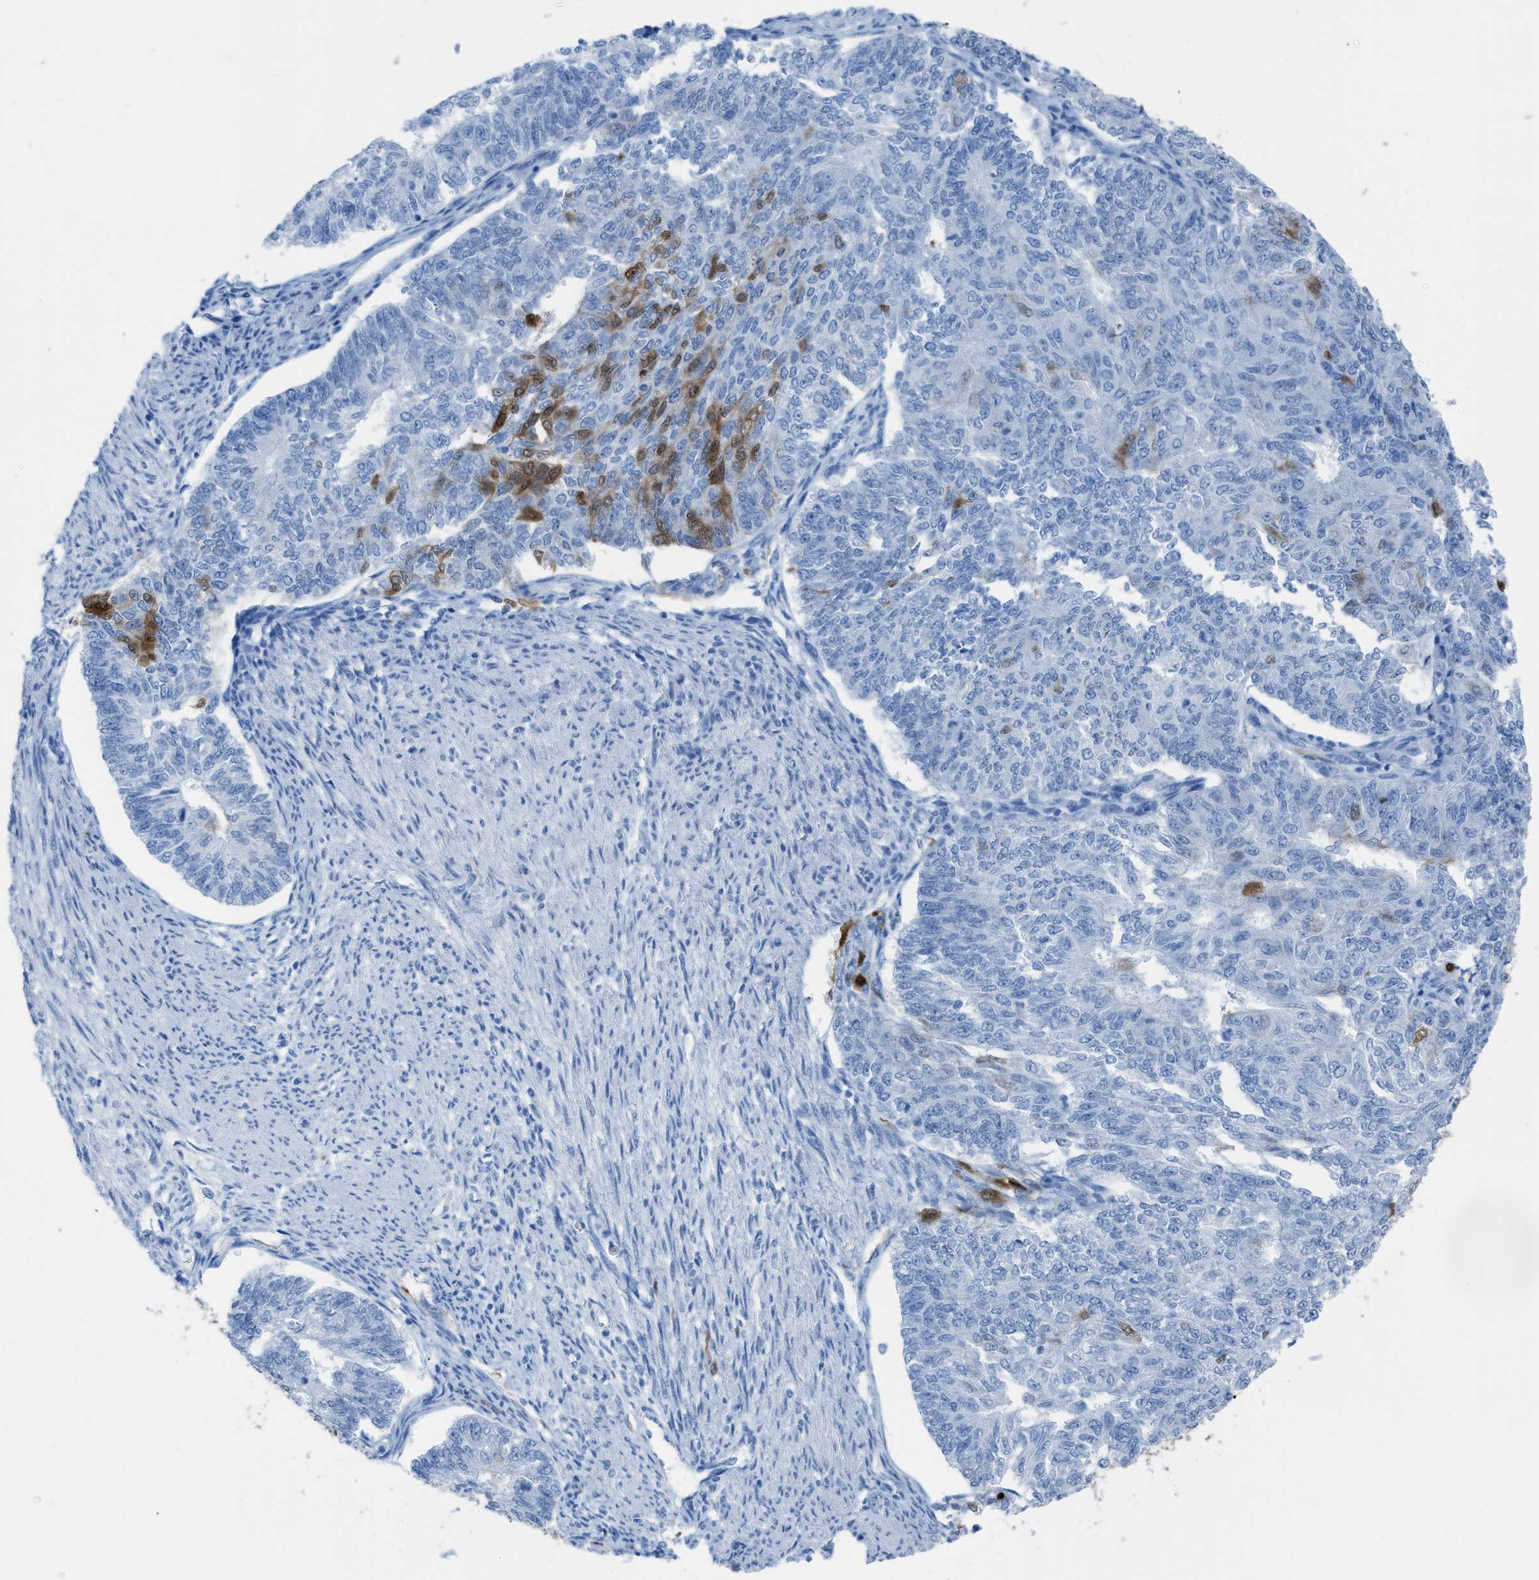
{"staining": {"intensity": "moderate", "quantity": "<25%", "location": "cytoplasmic/membranous,nuclear"}, "tissue": "endometrial cancer", "cell_type": "Tumor cells", "image_type": "cancer", "snomed": [{"axis": "morphology", "description": "Adenocarcinoma, NOS"}, {"axis": "topography", "description": "Endometrium"}], "caption": "Tumor cells demonstrate low levels of moderate cytoplasmic/membranous and nuclear positivity in about <25% of cells in adenocarcinoma (endometrial).", "gene": "CDKN2A", "patient": {"sex": "female", "age": 32}}